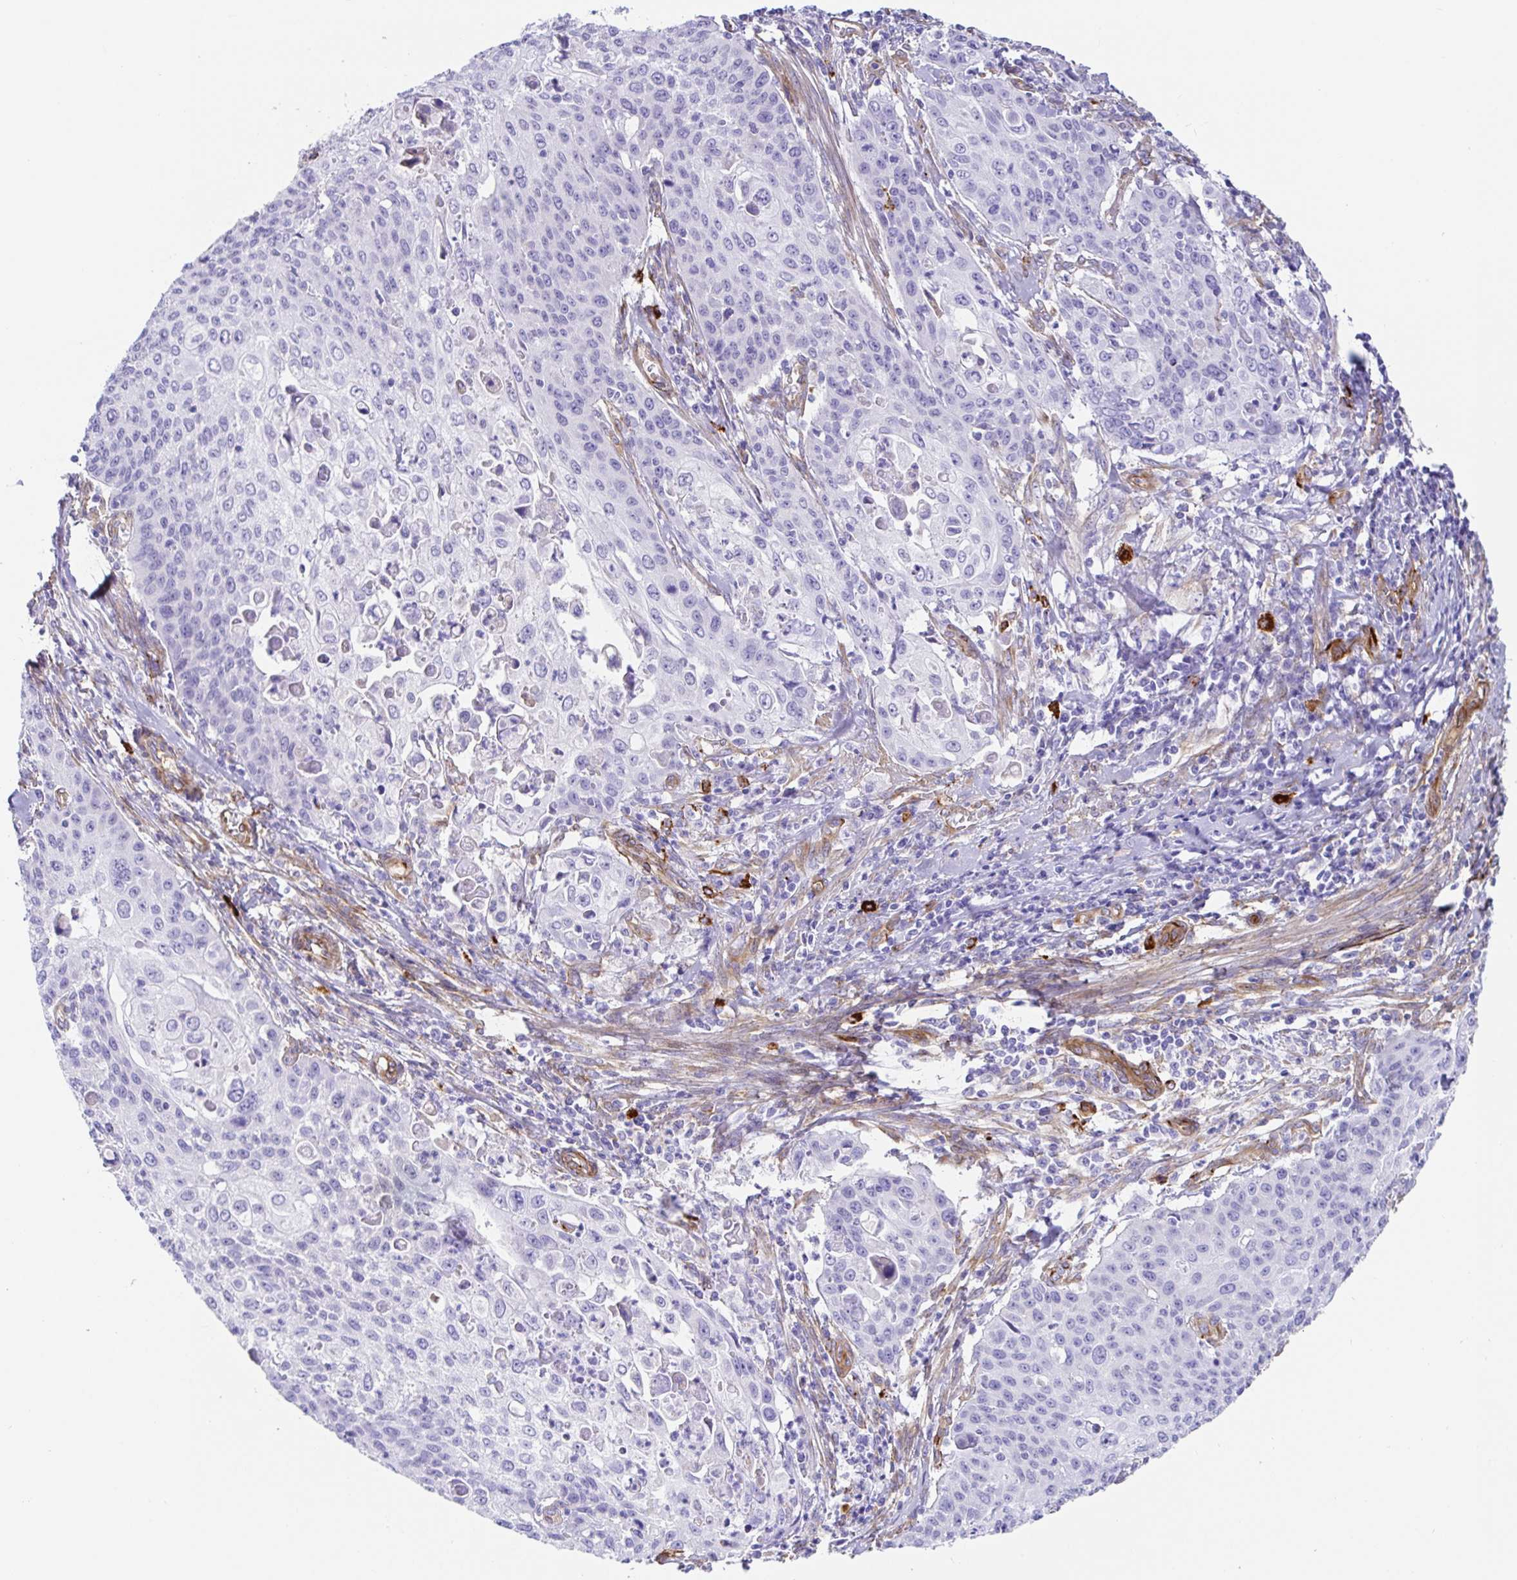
{"staining": {"intensity": "negative", "quantity": "none", "location": "none"}, "tissue": "cervical cancer", "cell_type": "Tumor cells", "image_type": "cancer", "snomed": [{"axis": "morphology", "description": "Squamous cell carcinoma, NOS"}, {"axis": "topography", "description": "Cervix"}], "caption": "Tumor cells show no significant protein staining in cervical squamous cell carcinoma.", "gene": "DOCK1", "patient": {"sex": "female", "age": 65}}